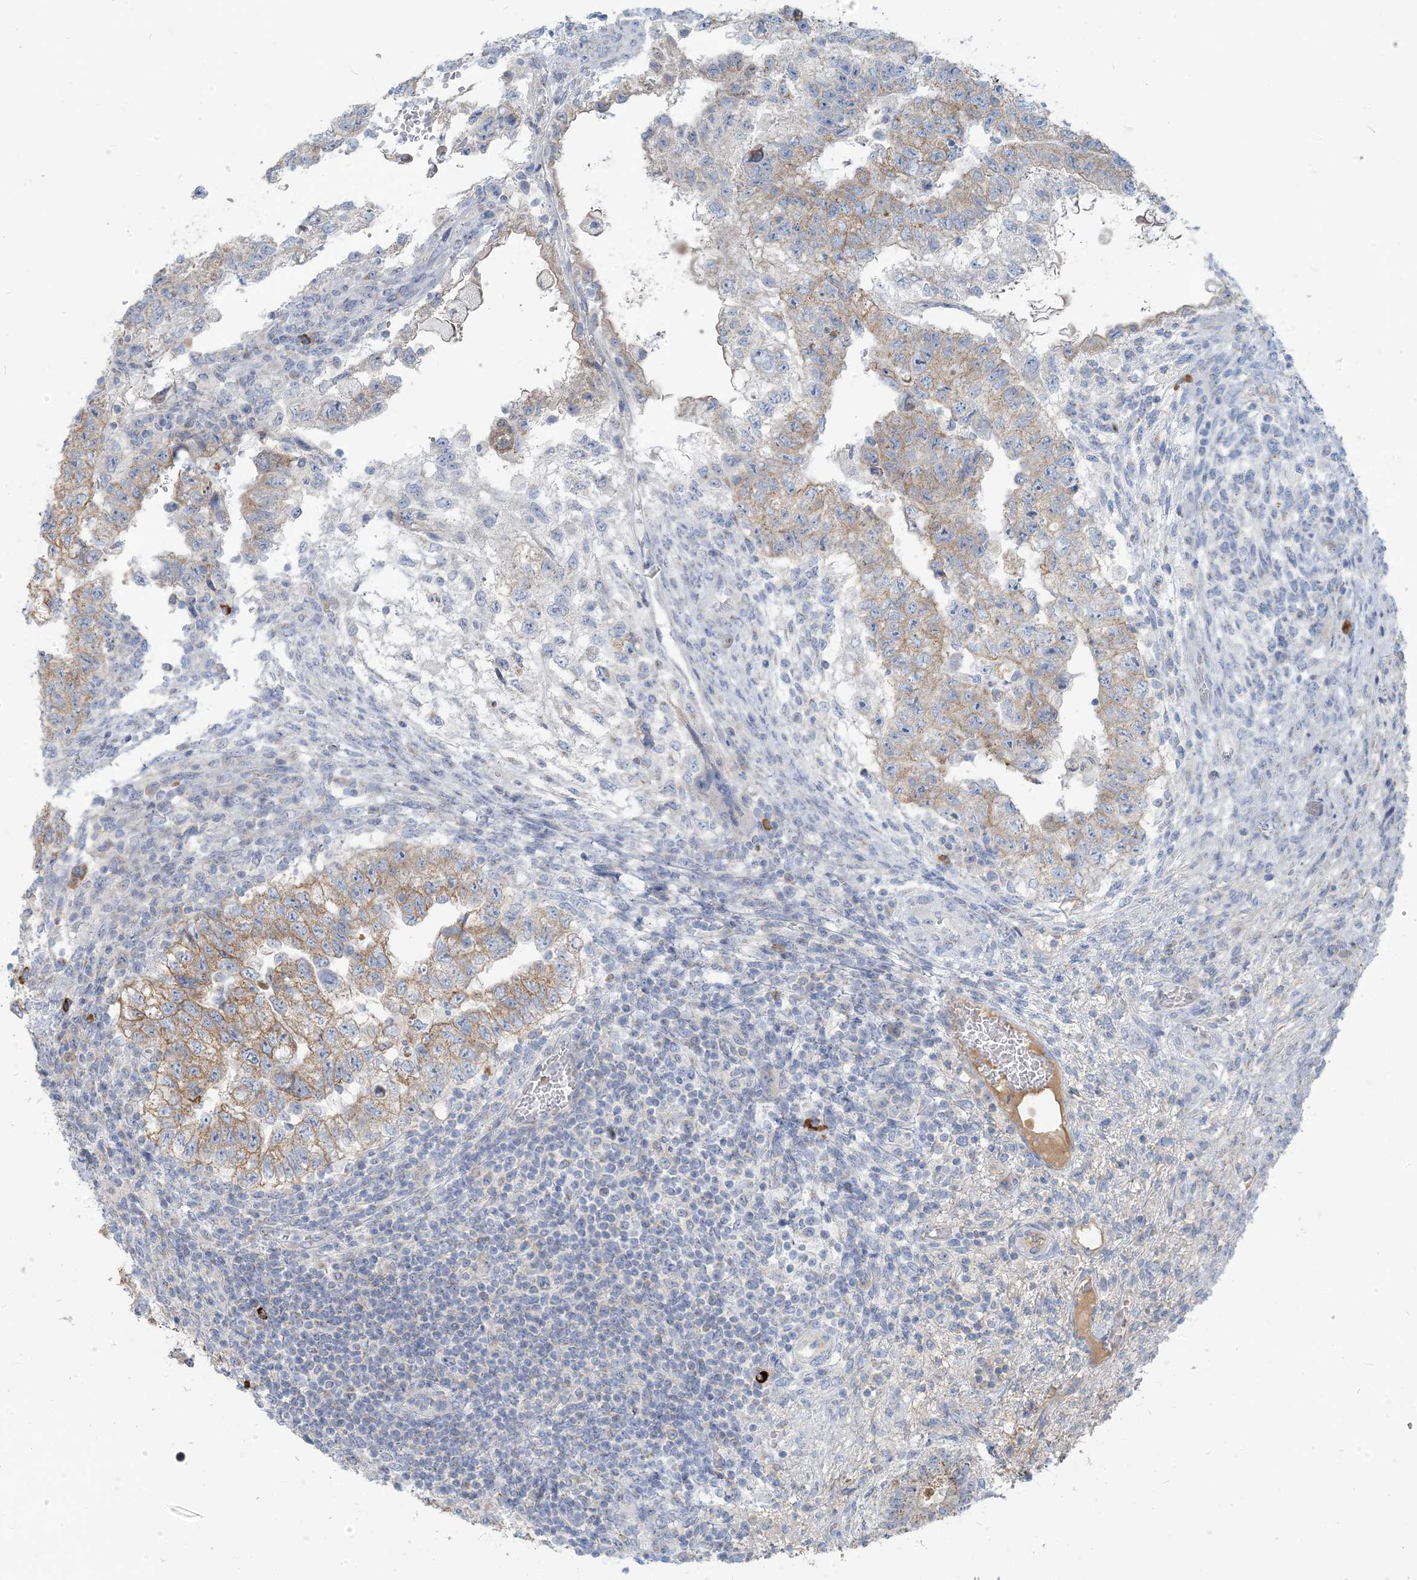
{"staining": {"intensity": "weak", "quantity": "25%-75%", "location": "cytoplasmic/membranous"}, "tissue": "testis cancer", "cell_type": "Tumor cells", "image_type": "cancer", "snomed": [{"axis": "morphology", "description": "Carcinoma, Embryonal, NOS"}, {"axis": "topography", "description": "Testis"}], "caption": "Protein staining demonstrates weak cytoplasmic/membranous expression in approximately 25%-75% of tumor cells in embryonal carcinoma (testis).", "gene": "SCML1", "patient": {"sex": "male", "age": 36}}